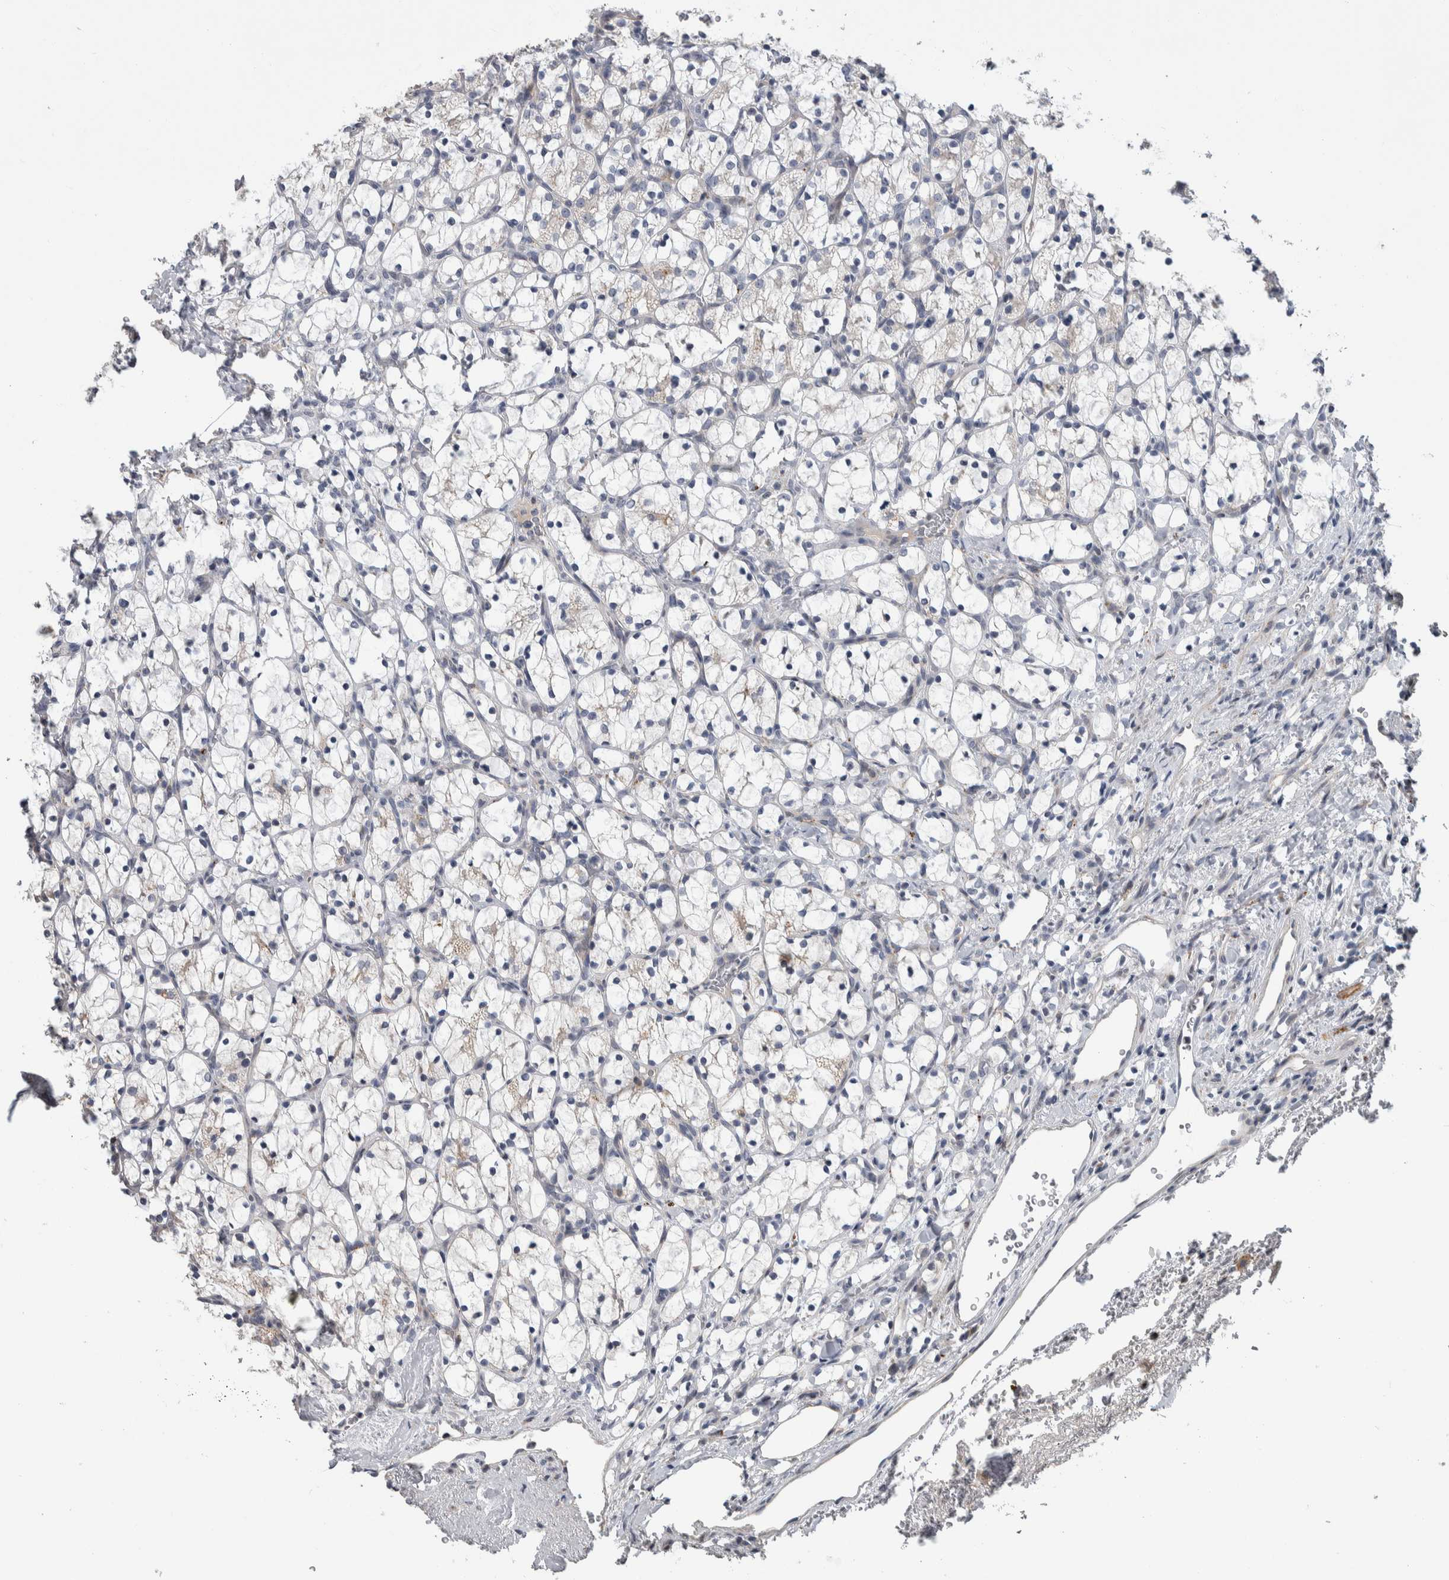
{"staining": {"intensity": "negative", "quantity": "none", "location": "none"}, "tissue": "renal cancer", "cell_type": "Tumor cells", "image_type": "cancer", "snomed": [{"axis": "morphology", "description": "Adenocarcinoma, NOS"}, {"axis": "topography", "description": "Kidney"}], "caption": "Immunohistochemistry of human adenocarcinoma (renal) displays no staining in tumor cells.", "gene": "FAM83G", "patient": {"sex": "female", "age": 69}}